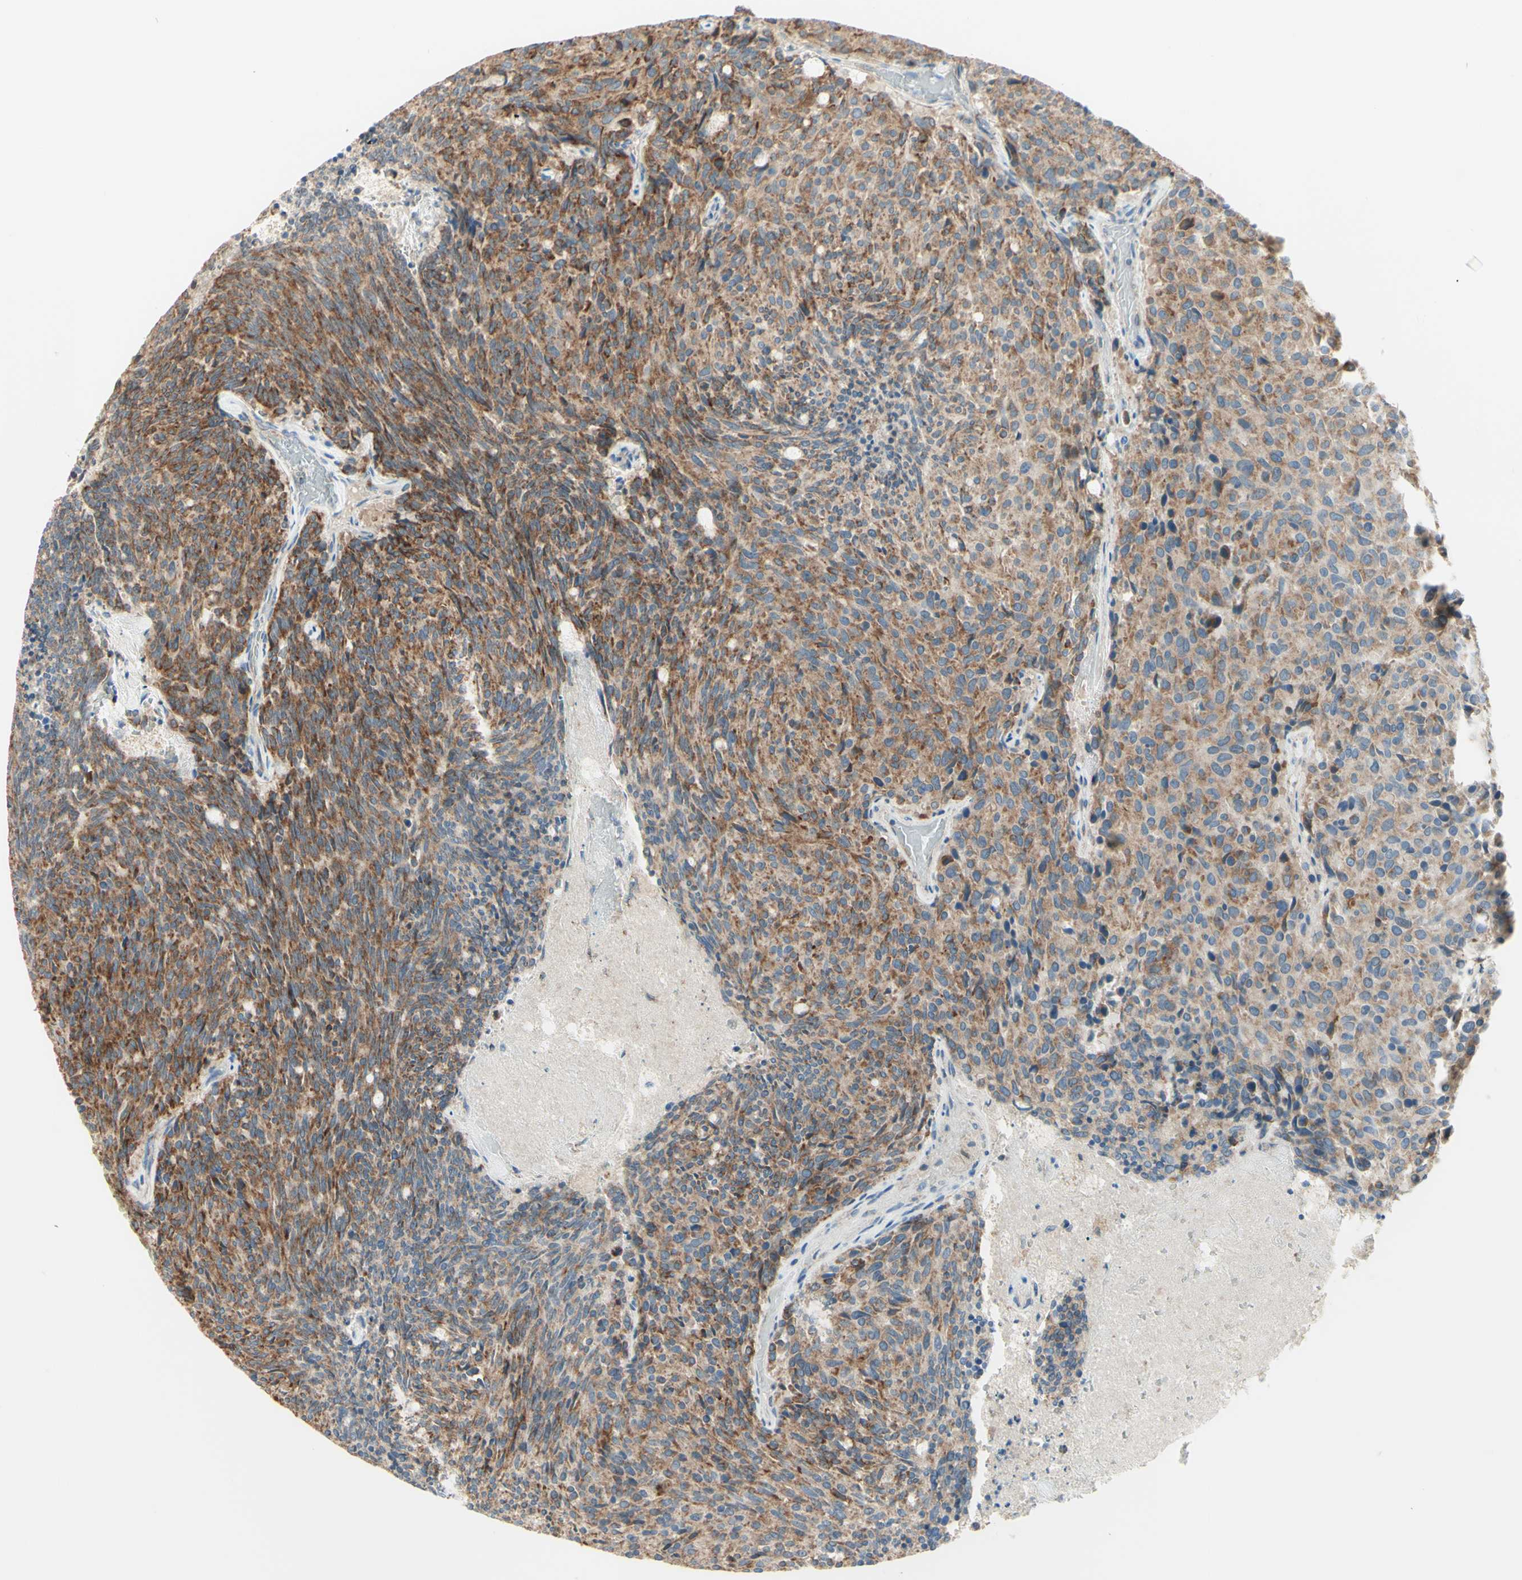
{"staining": {"intensity": "moderate", "quantity": ">75%", "location": "cytoplasmic/membranous"}, "tissue": "carcinoid", "cell_type": "Tumor cells", "image_type": "cancer", "snomed": [{"axis": "morphology", "description": "Carcinoid, malignant, NOS"}, {"axis": "topography", "description": "Pancreas"}], "caption": "Brown immunohistochemical staining in human carcinoid reveals moderate cytoplasmic/membranous expression in approximately >75% of tumor cells.", "gene": "ARMC10", "patient": {"sex": "female", "age": 54}}